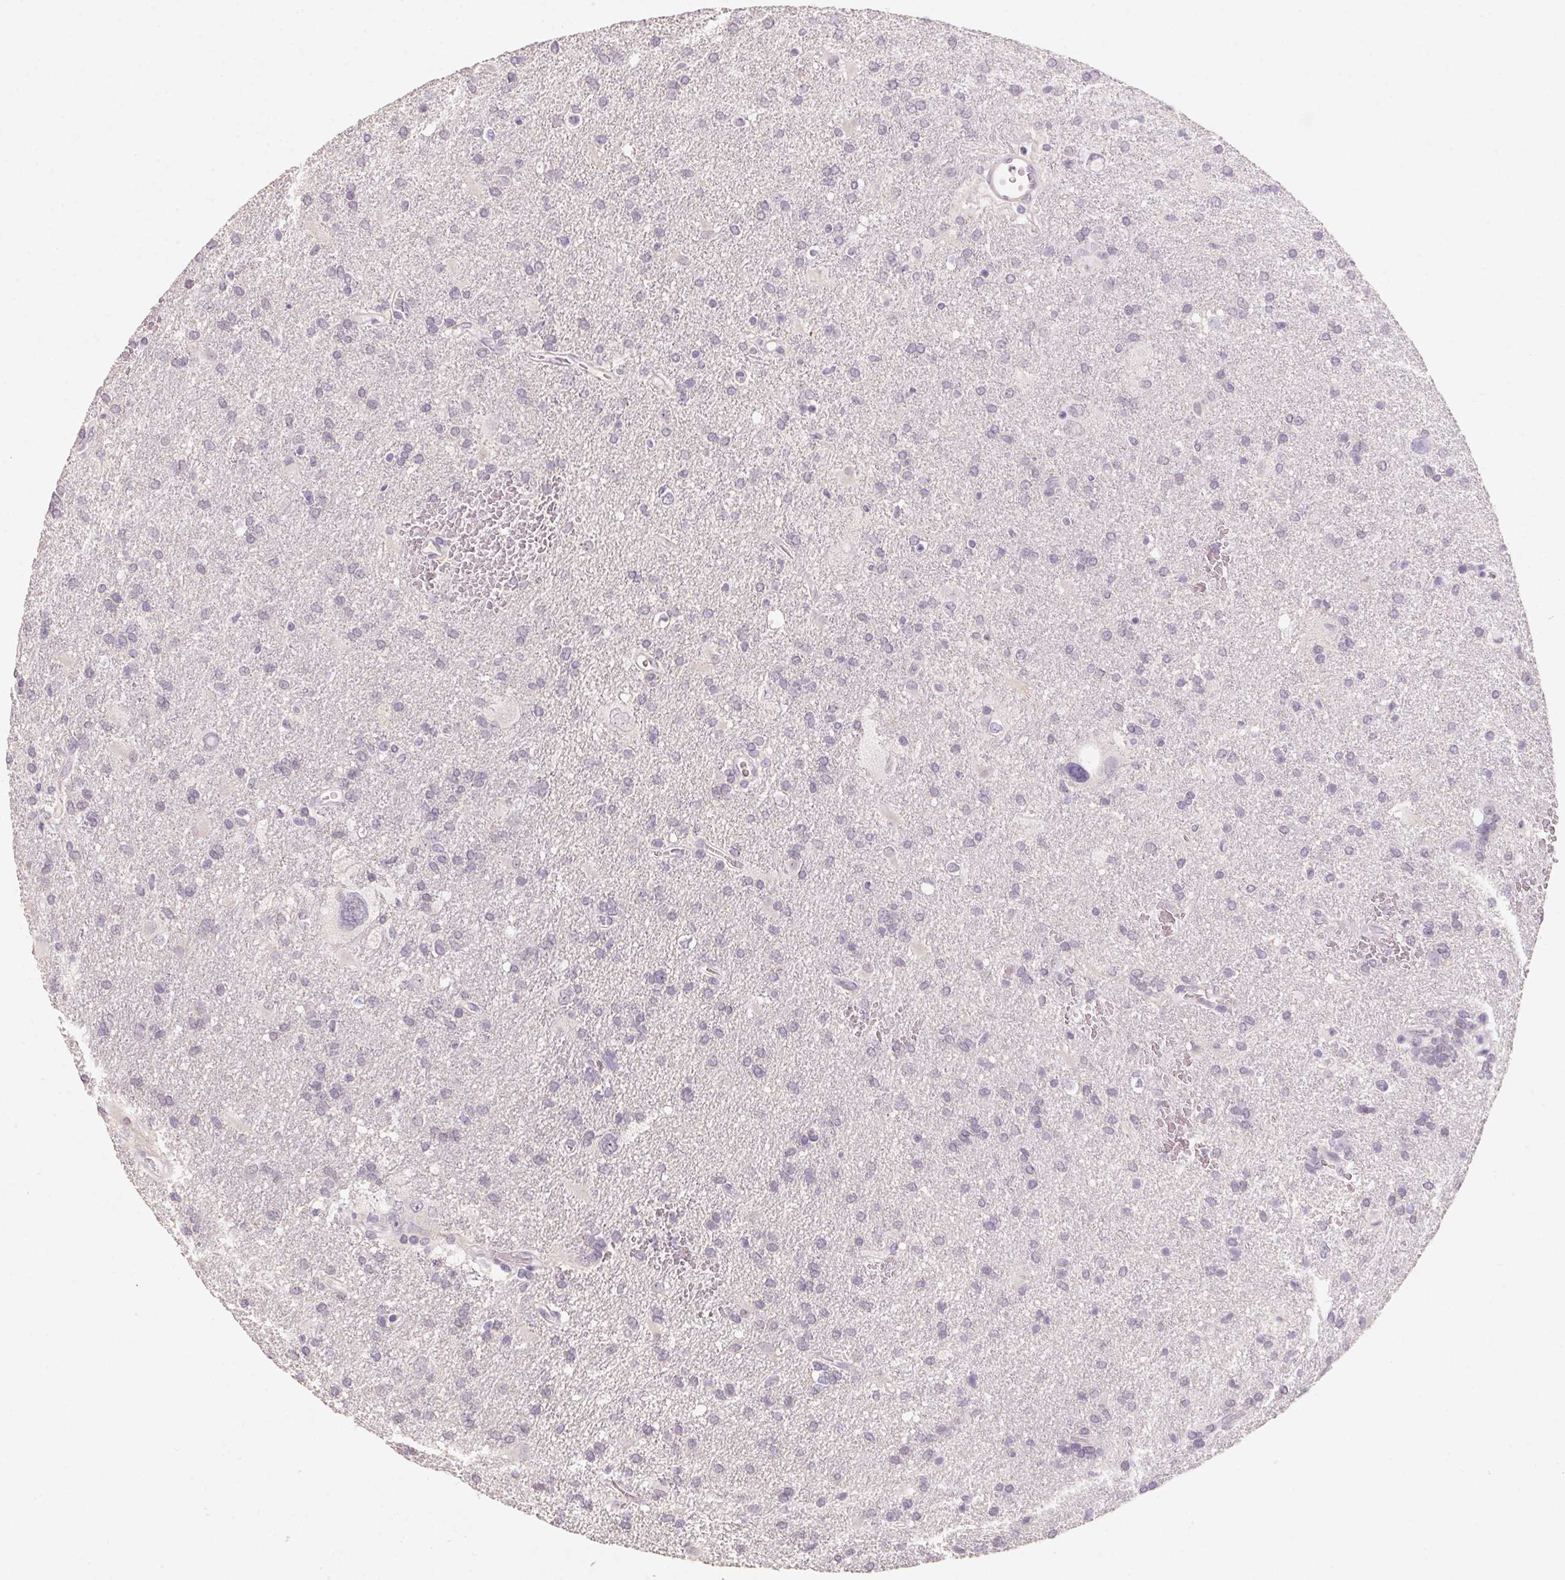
{"staining": {"intensity": "negative", "quantity": "none", "location": "none"}, "tissue": "glioma", "cell_type": "Tumor cells", "image_type": "cancer", "snomed": [{"axis": "morphology", "description": "Glioma, malignant, Low grade"}, {"axis": "topography", "description": "Brain"}], "caption": "DAB (3,3'-diaminobenzidine) immunohistochemical staining of human malignant low-grade glioma demonstrates no significant positivity in tumor cells.", "gene": "CAPZA3", "patient": {"sex": "male", "age": 66}}